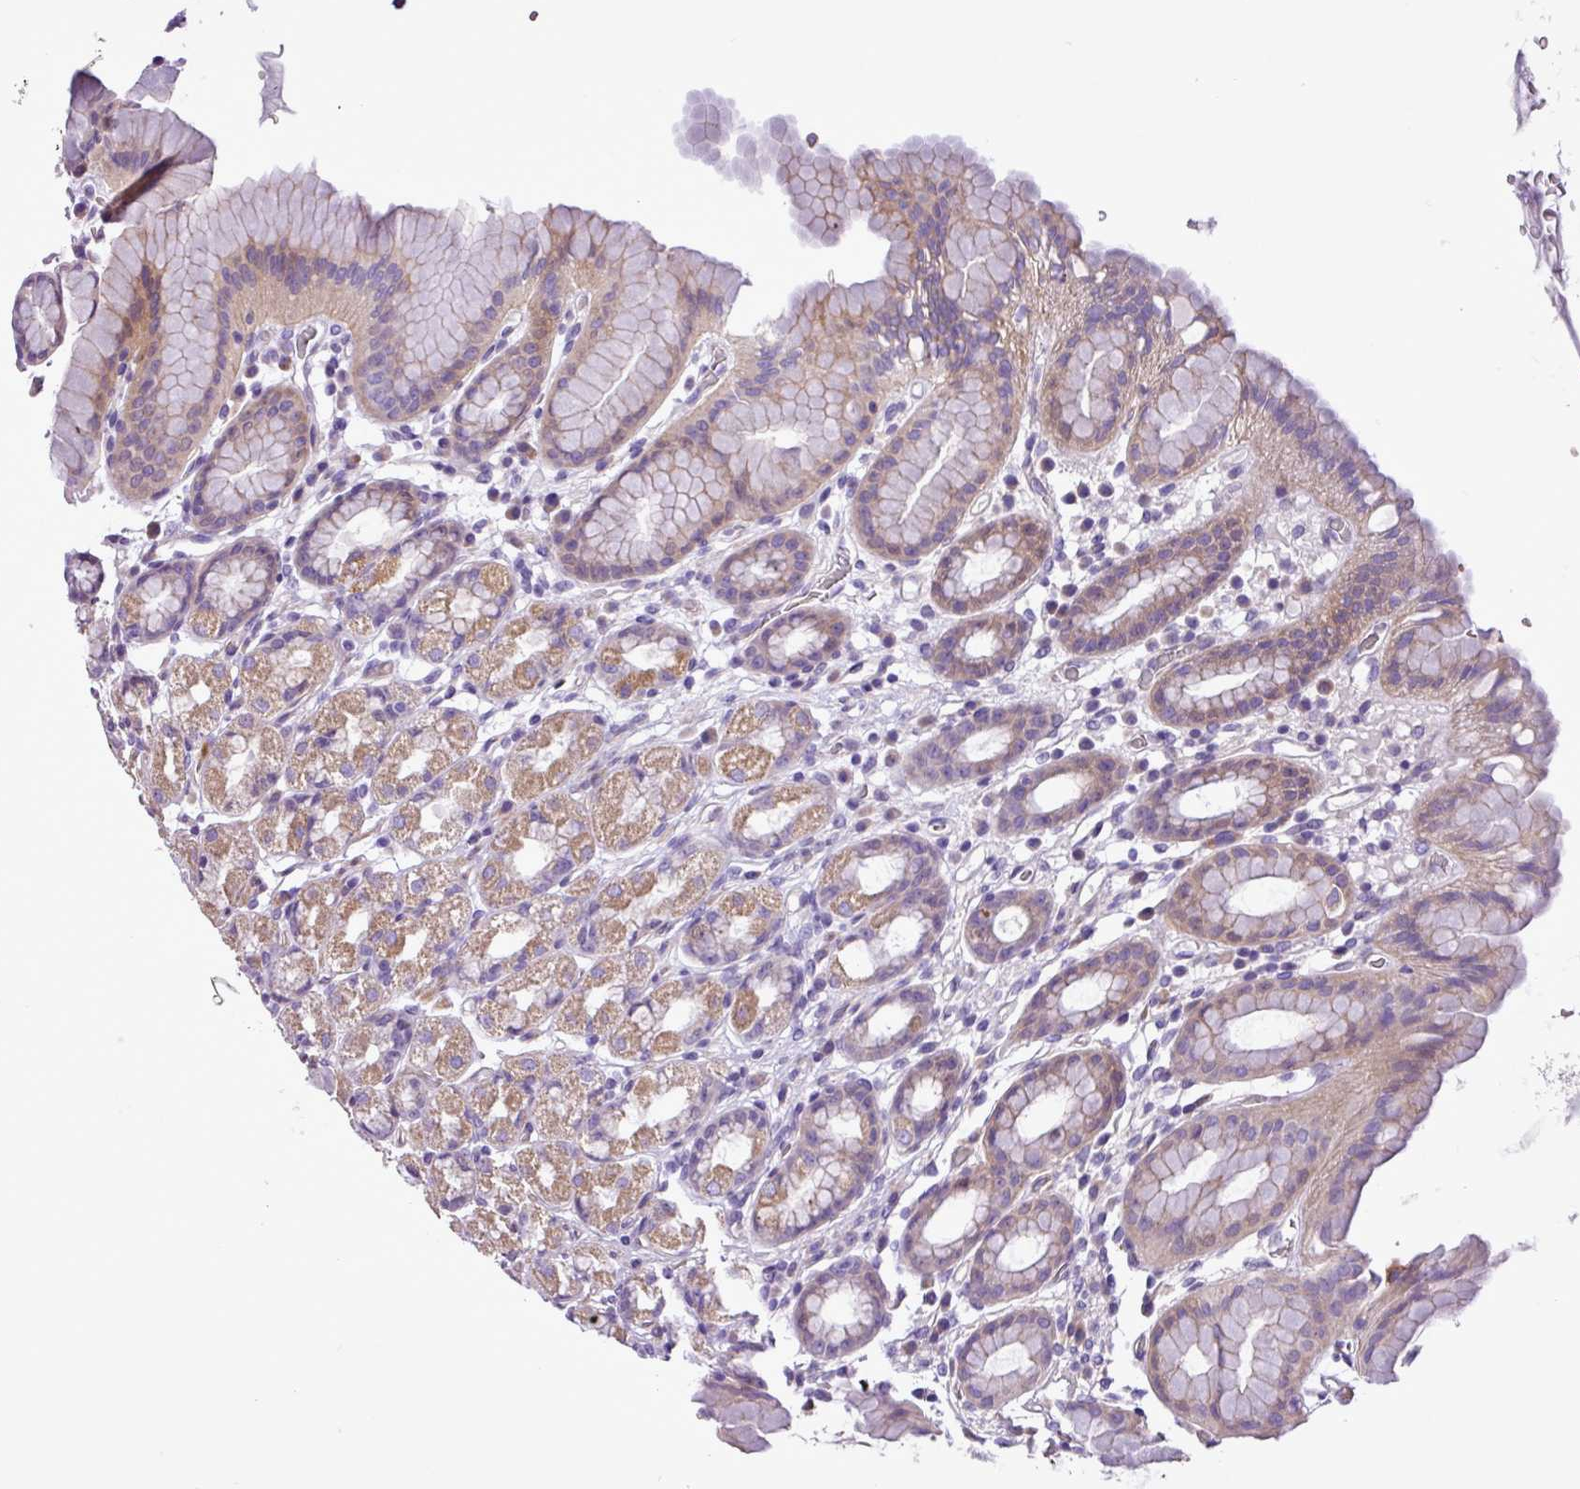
{"staining": {"intensity": "moderate", "quantity": ">75%", "location": "cytoplasmic/membranous"}, "tissue": "stomach", "cell_type": "Glandular cells", "image_type": "normal", "snomed": [{"axis": "morphology", "description": "Normal tissue, NOS"}, {"axis": "topography", "description": "Stomach, upper"}, {"axis": "topography", "description": "Stomach, lower"}, {"axis": "topography", "description": "Small intestine"}], "caption": "Moderate cytoplasmic/membranous protein positivity is appreciated in approximately >75% of glandular cells in stomach. (Brightfield microscopy of DAB IHC at high magnification).", "gene": "C11orf91", "patient": {"sex": "male", "age": 68}}